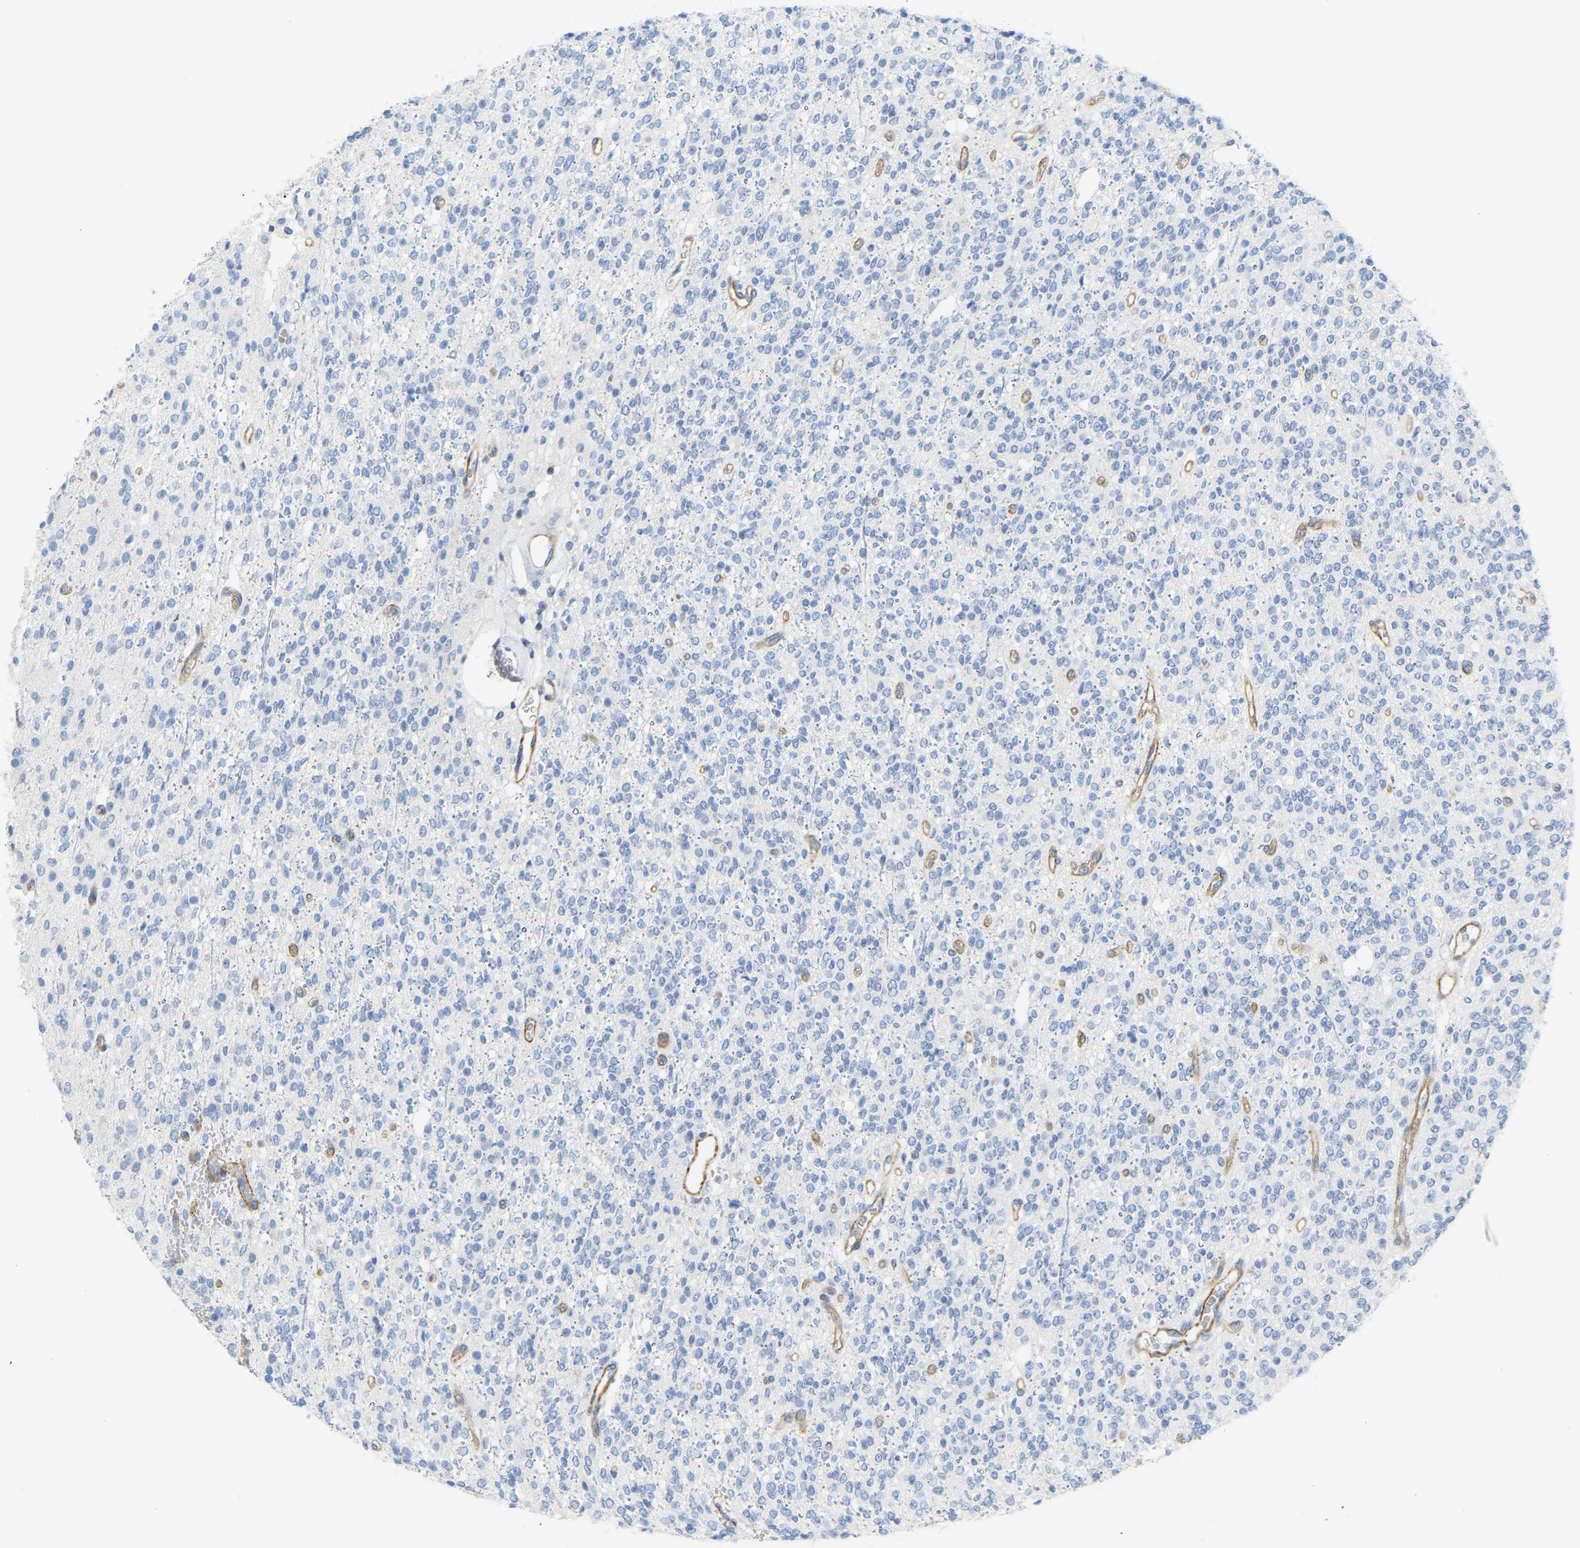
{"staining": {"intensity": "negative", "quantity": "none", "location": "none"}, "tissue": "glioma", "cell_type": "Tumor cells", "image_type": "cancer", "snomed": [{"axis": "morphology", "description": "Glioma, malignant, High grade"}, {"axis": "topography", "description": "Brain"}], "caption": "Human high-grade glioma (malignant) stained for a protein using immunohistochemistry (IHC) displays no positivity in tumor cells.", "gene": "MYL3", "patient": {"sex": "male", "age": 34}}